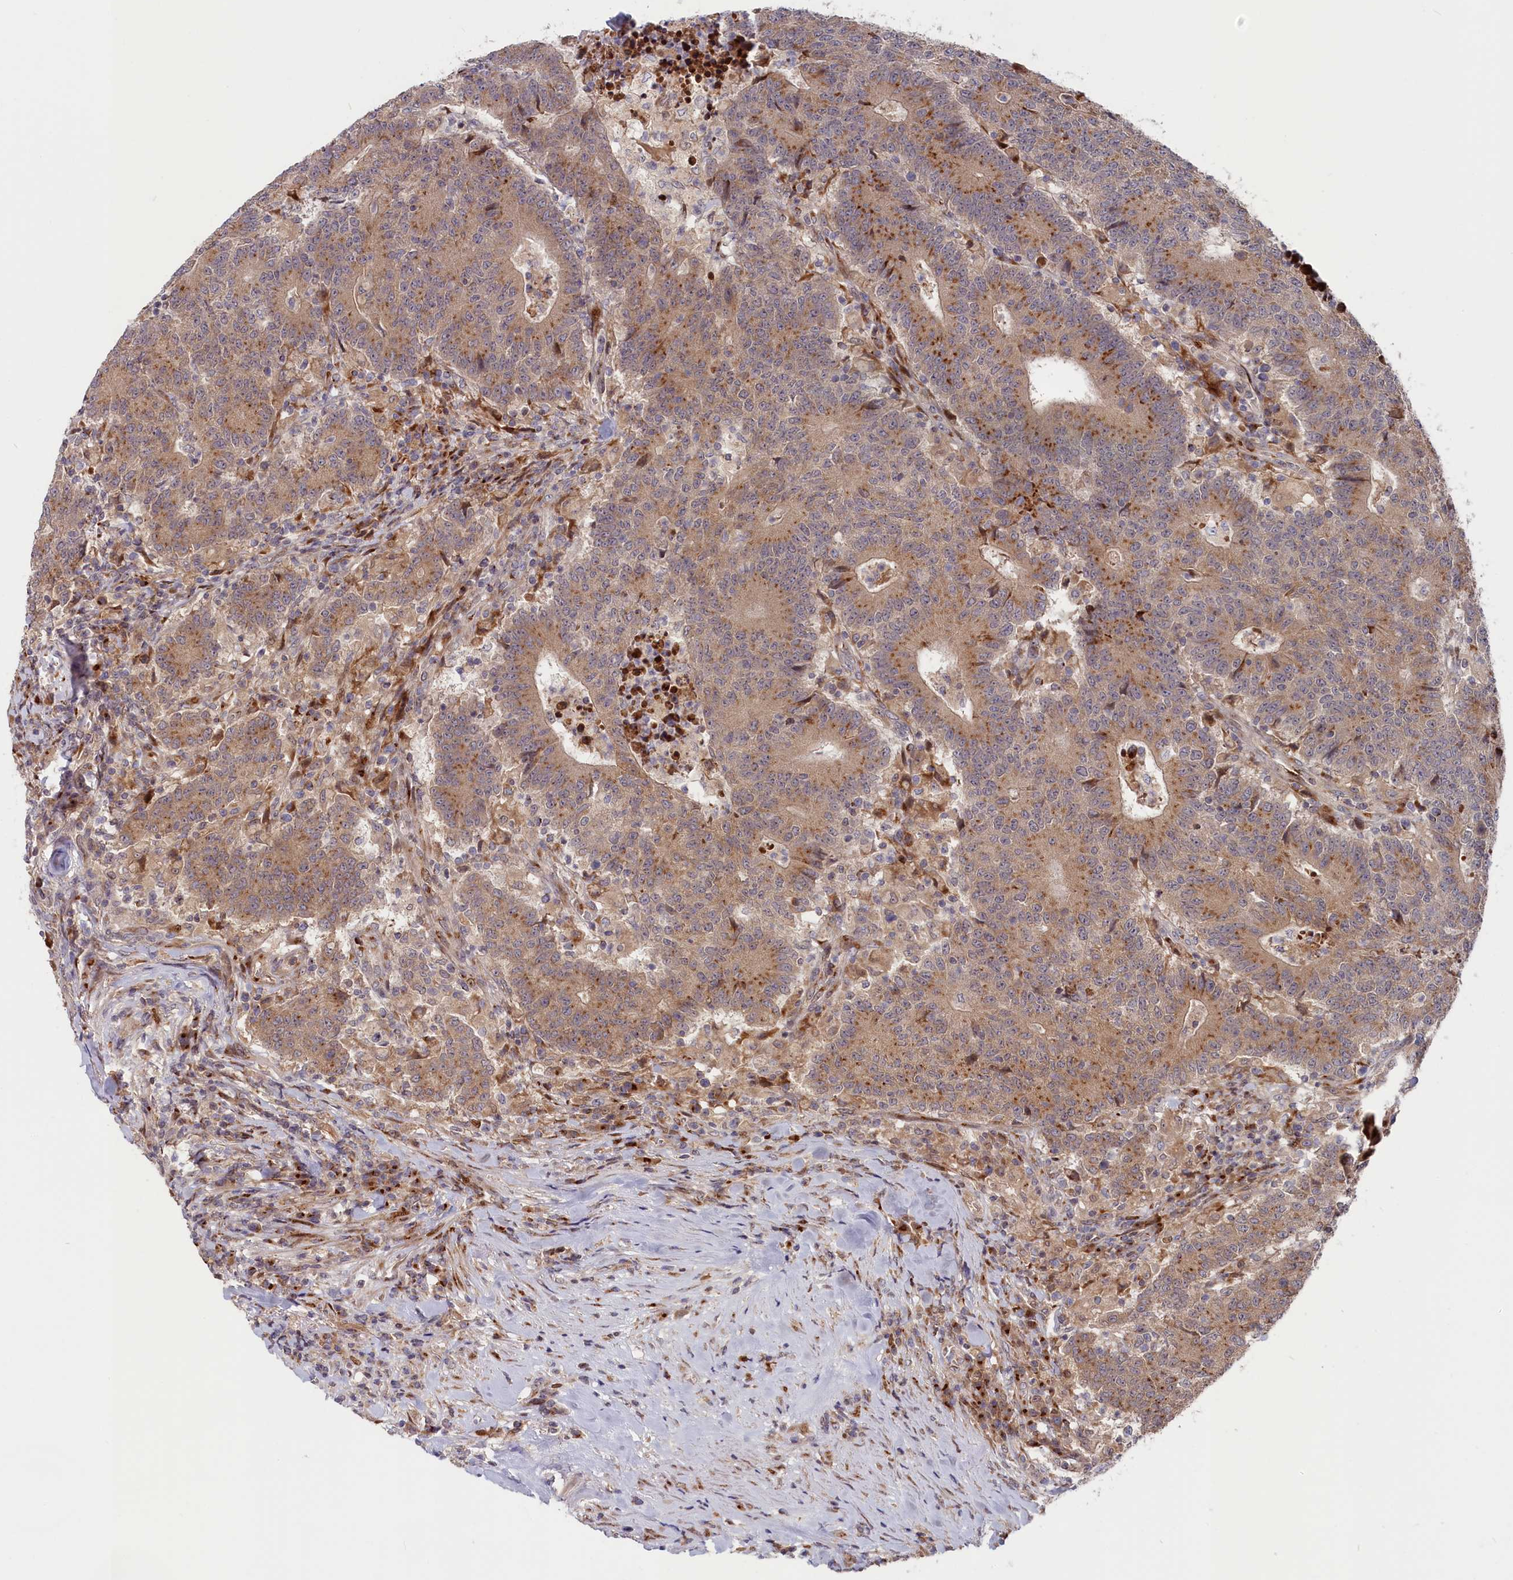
{"staining": {"intensity": "moderate", "quantity": ">75%", "location": "cytoplasmic/membranous"}, "tissue": "colorectal cancer", "cell_type": "Tumor cells", "image_type": "cancer", "snomed": [{"axis": "morphology", "description": "Adenocarcinoma, NOS"}, {"axis": "topography", "description": "Colon"}], "caption": "Human colorectal cancer (adenocarcinoma) stained for a protein (brown) displays moderate cytoplasmic/membranous positive staining in approximately >75% of tumor cells.", "gene": "CHST12", "patient": {"sex": "female", "age": 75}}